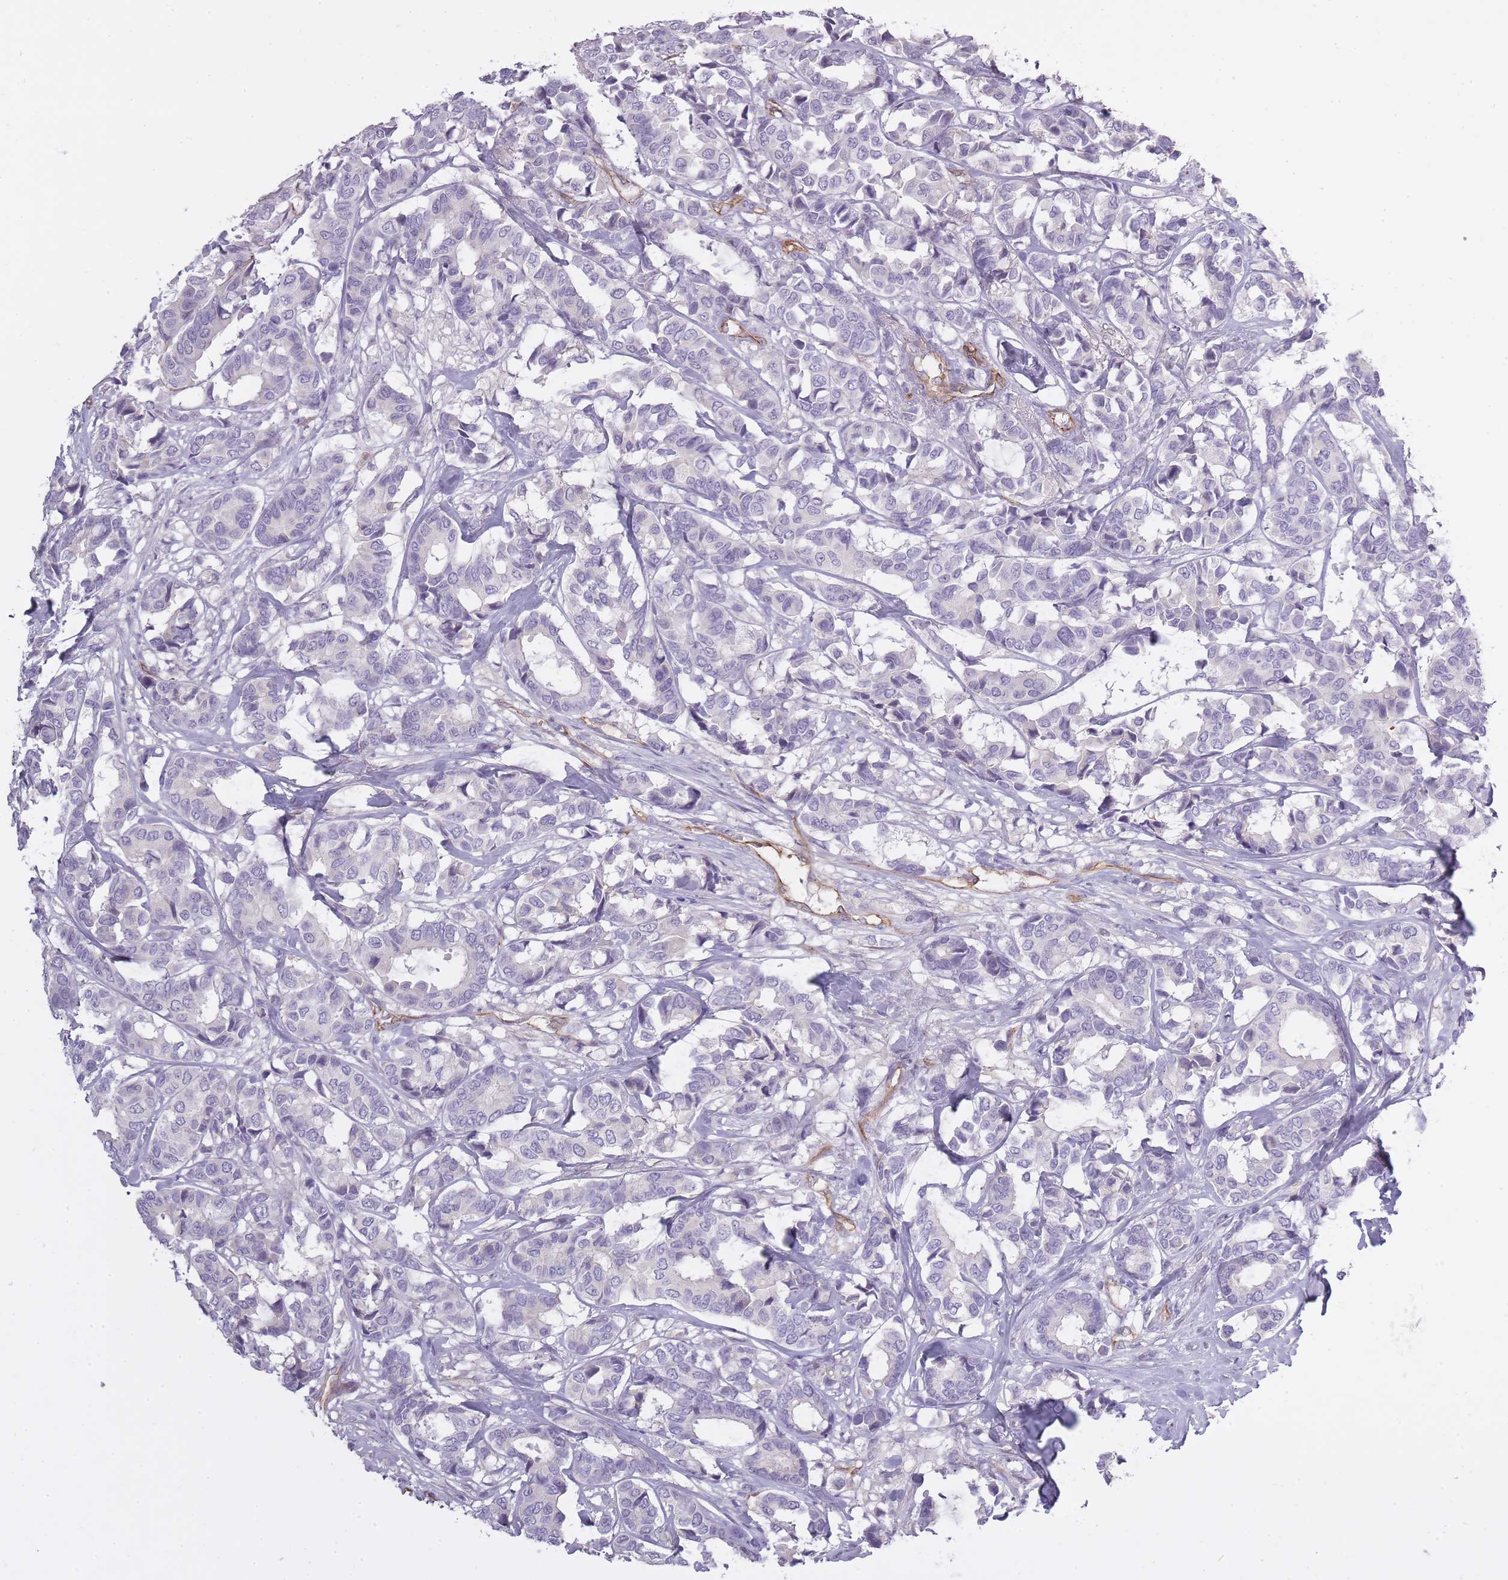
{"staining": {"intensity": "negative", "quantity": "none", "location": "none"}, "tissue": "breast cancer", "cell_type": "Tumor cells", "image_type": "cancer", "snomed": [{"axis": "morphology", "description": "Normal tissue, NOS"}, {"axis": "morphology", "description": "Duct carcinoma"}, {"axis": "topography", "description": "Breast"}], "caption": "Tumor cells show no significant protein staining in breast intraductal carcinoma.", "gene": "SLC8A2", "patient": {"sex": "female", "age": 87}}